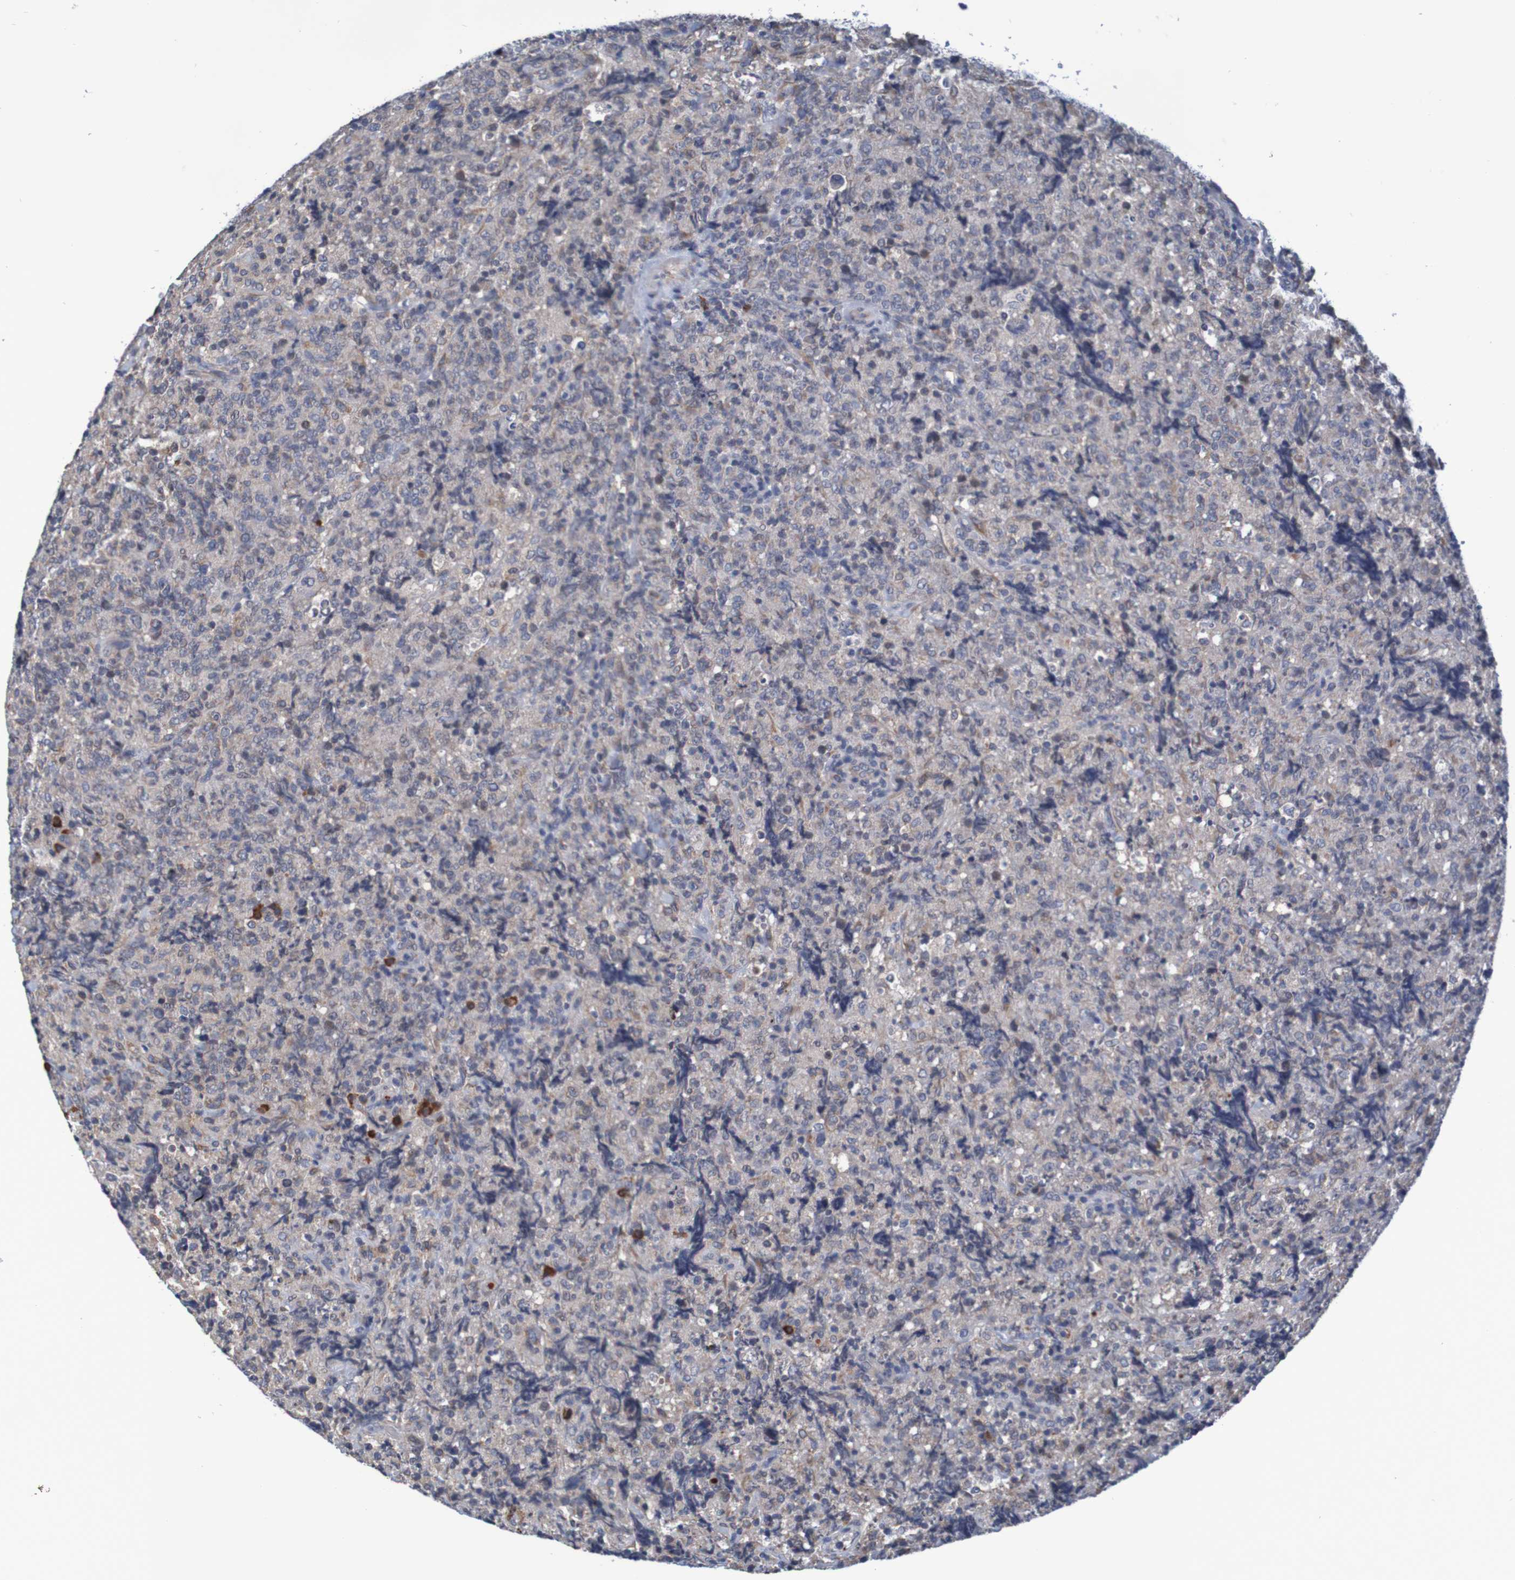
{"staining": {"intensity": "negative", "quantity": "none", "location": "none"}, "tissue": "lymphoma", "cell_type": "Tumor cells", "image_type": "cancer", "snomed": [{"axis": "morphology", "description": "Malignant lymphoma, non-Hodgkin's type, High grade"}, {"axis": "topography", "description": "Tonsil"}], "caption": "High power microscopy photomicrograph of an immunohistochemistry micrograph of lymphoma, revealing no significant positivity in tumor cells.", "gene": "CLDN18", "patient": {"sex": "female", "age": 36}}